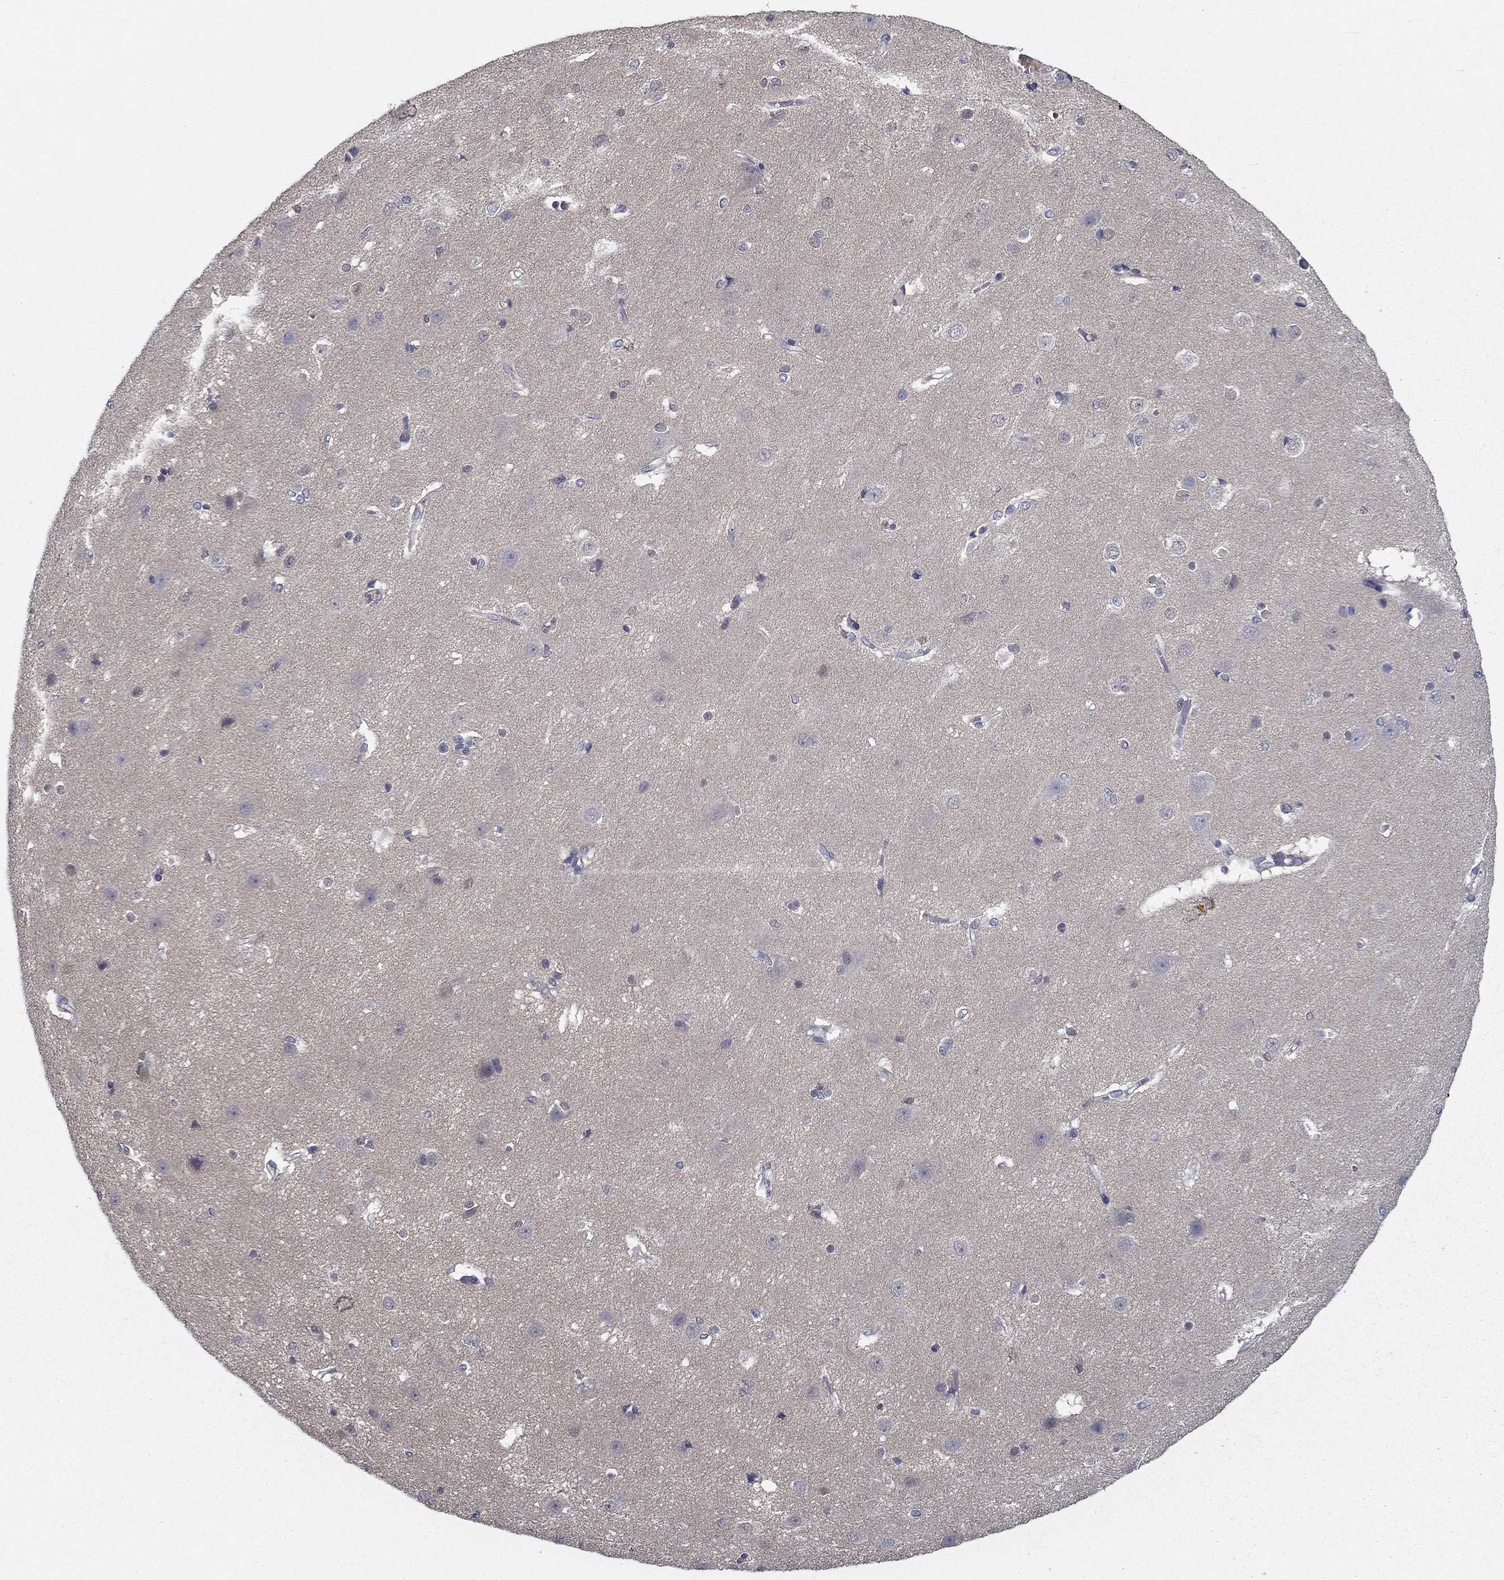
{"staining": {"intensity": "negative", "quantity": "none", "location": "none"}, "tissue": "cerebral cortex", "cell_type": "Endothelial cells", "image_type": "normal", "snomed": [{"axis": "morphology", "description": "Normal tissue, NOS"}, {"axis": "topography", "description": "Cerebral cortex"}], "caption": "High magnification brightfield microscopy of normal cerebral cortex stained with DAB (3,3'-diaminobenzidine) (brown) and counterstained with hematoxylin (blue): endothelial cells show no significant positivity.", "gene": "NIT2", "patient": {"sex": "male", "age": 37}}